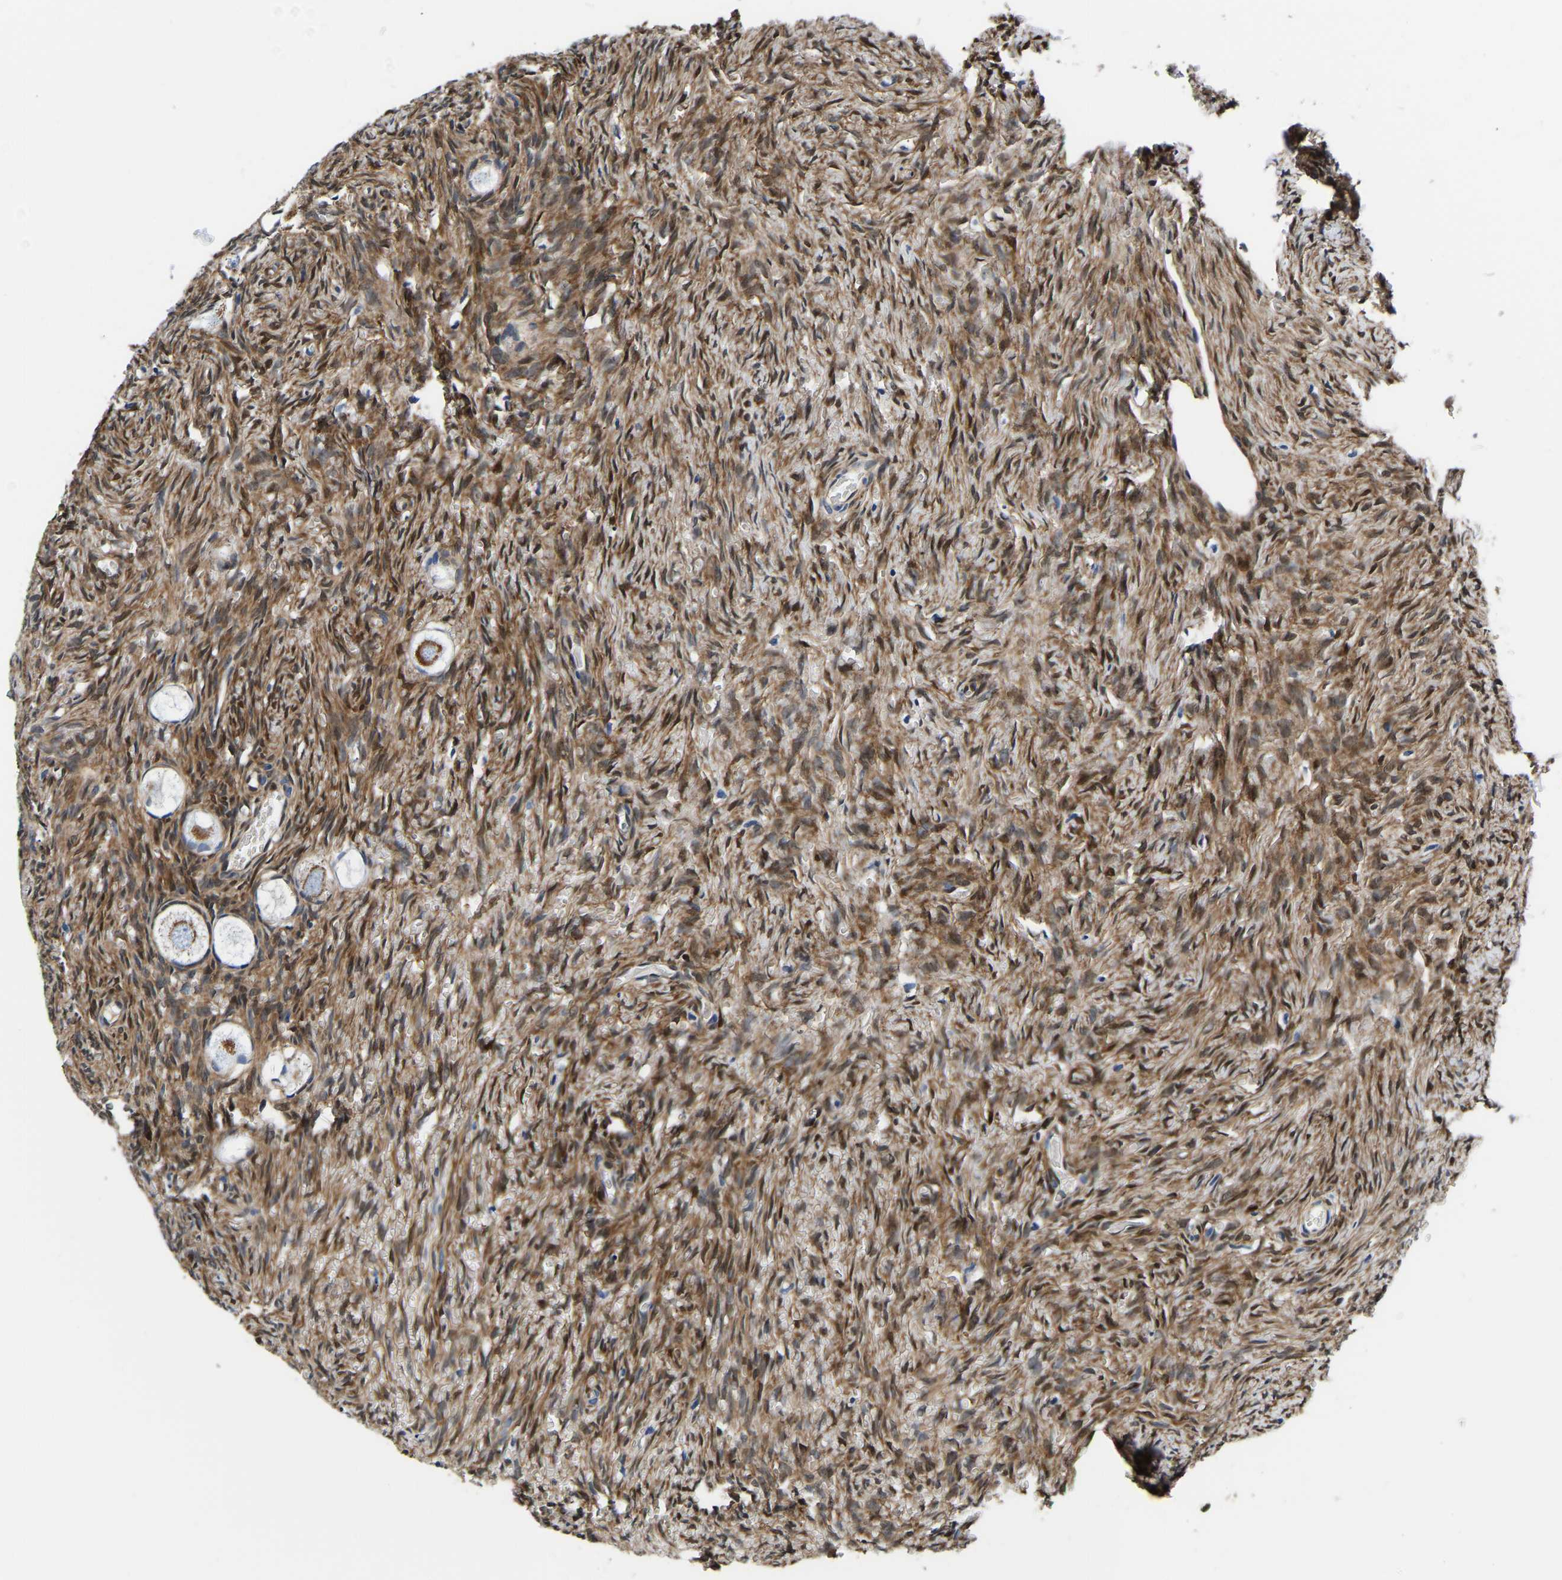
{"staining": {"intensity": "moderate", "quantity": "25%-75%", "location": "cytoplasmic/membranous"}, "tissue": "ovary", "cell_type": "Follicle cells", "image_type": "normal", "snomed": [{"axis": "morphology", "description": "Normal tissue, NOS"}, {"axis": "topography", "description": "Ovary"}], "caption": "Brown immunohistochemical staining in normal human ovary reveals moderate cytoplasmic/membranous expression in about 25%-75% of follicle cells. The staining was performed using DAB, with brown indicating positive protein expression. Nuclei are stained blue with hematoxylin.", "gene": "S100A13", "patient": {"sex": "female", "age": 27}}